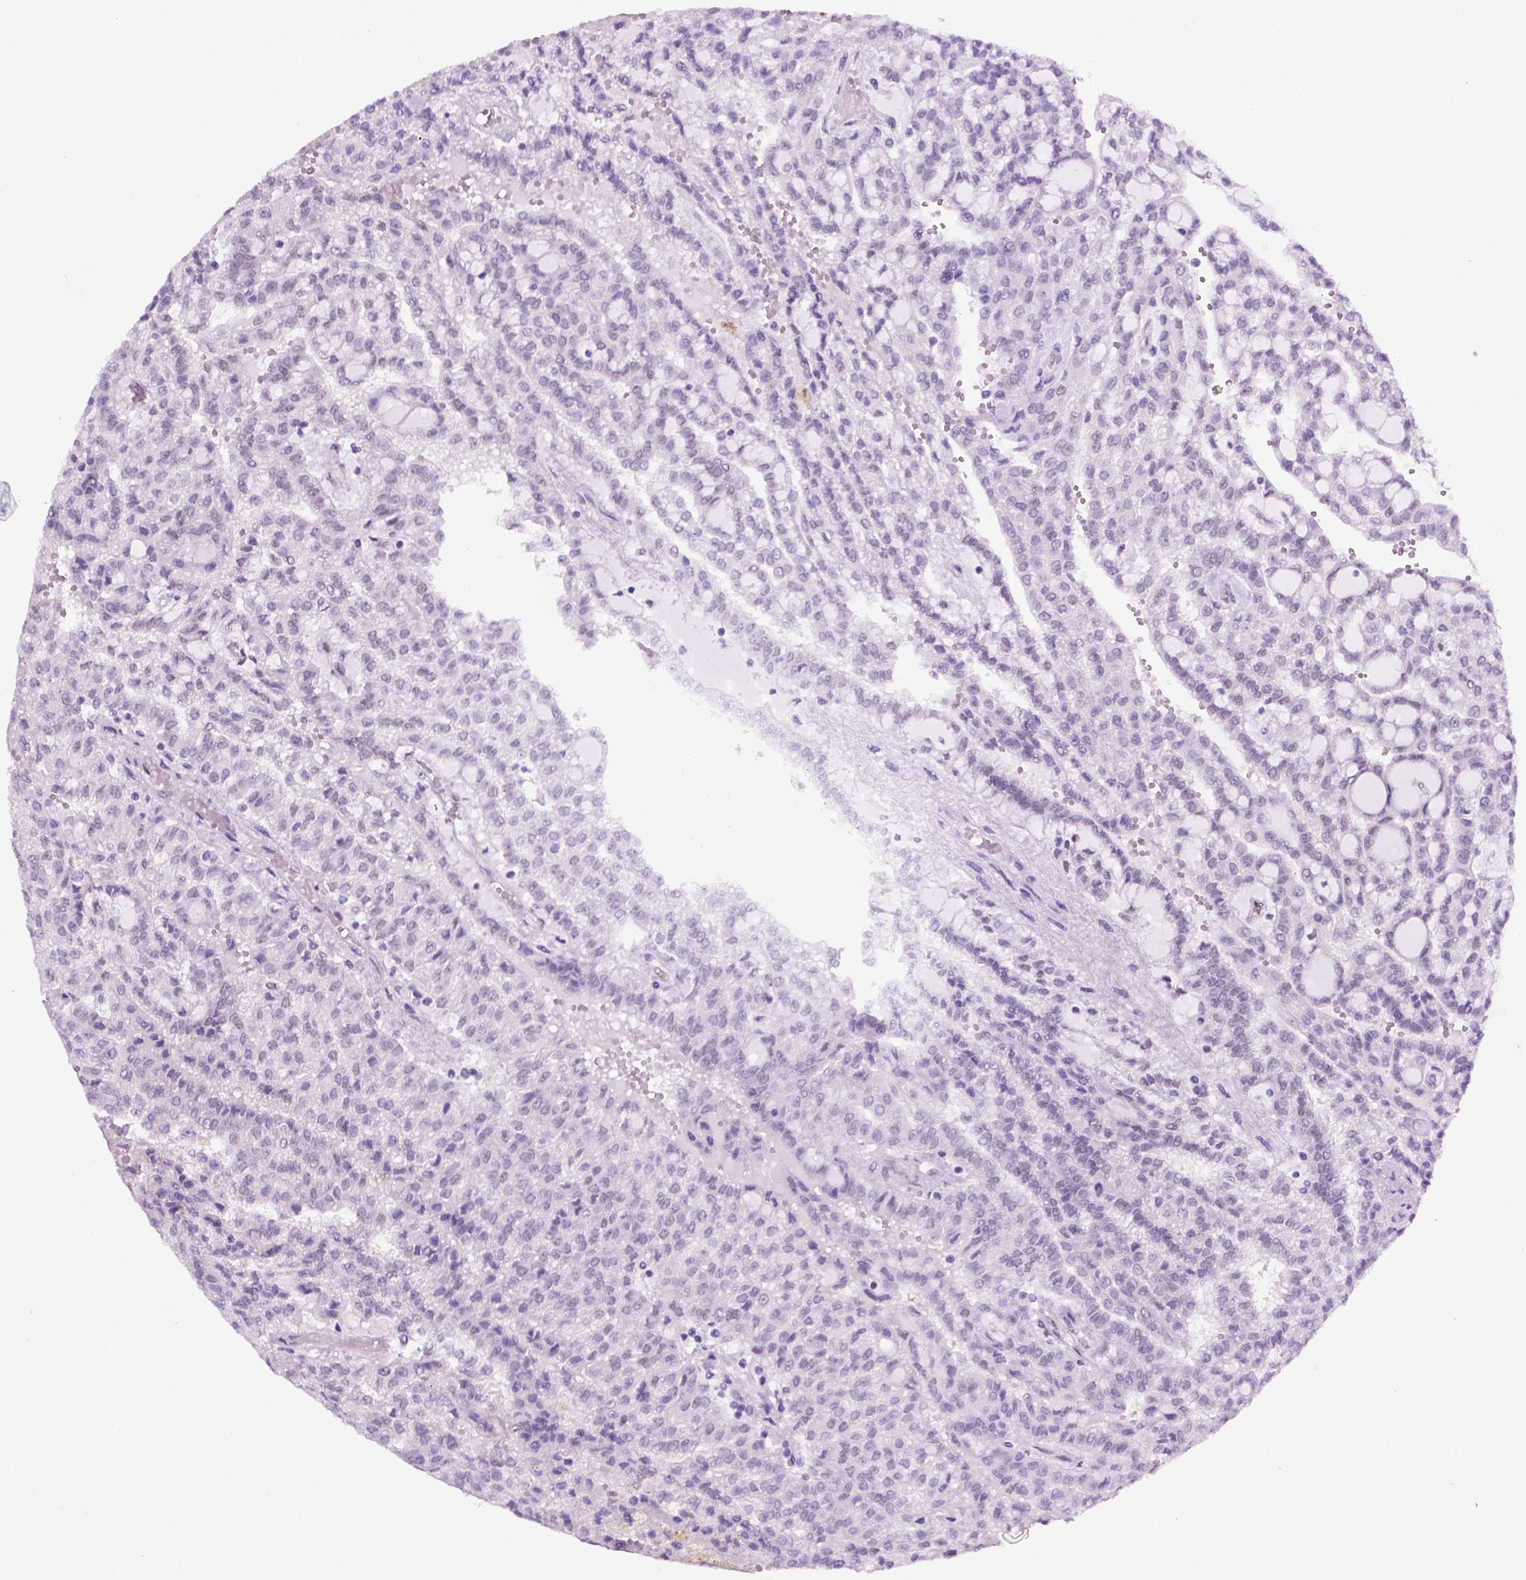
{"staining": {"intensity": "negative", "quantity": "none", "location": "none"}, "tissue": "renal cancer", "cell_type": "Tumor cells", "image_type": "cancer", "snomed": [{"axis": "morphology", "description": "Adenocarcinoma, NOS"}, {"axis": "topography", "description": "Kidney"}], "caption": "Immunohistochemical staining of adenocarcinoma (renal) shows no significant expression in tumor cells.", "gene": "ERF", "patient": {"sex": "male", "age": 63}}